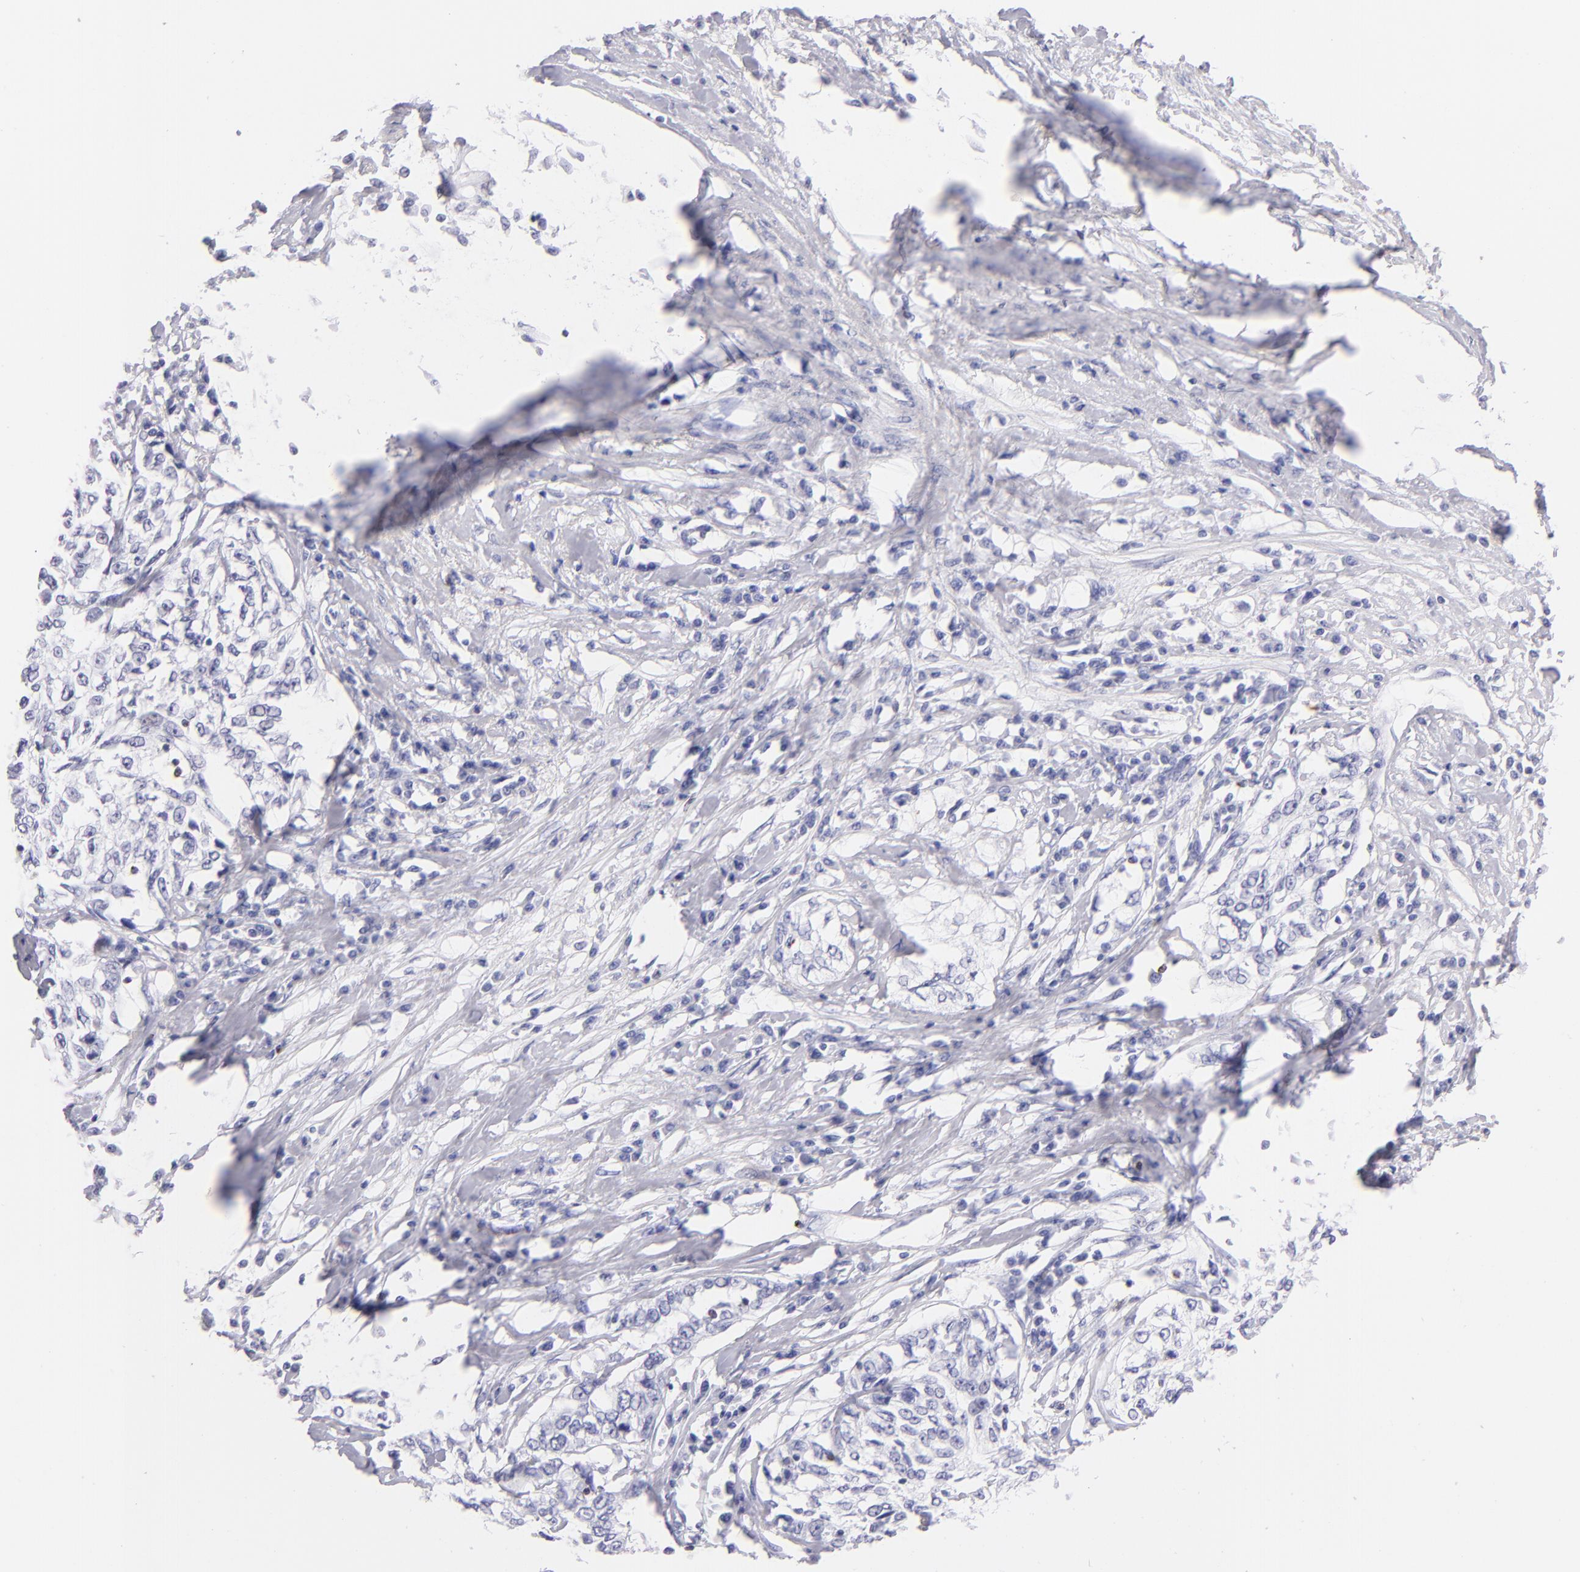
{"staining": {"intensity": "negative", "quantity": "none", "location": "none"}, "tissue": "cervical cancer", "cell_type": "Tumor cells", "image_type": "cancer", "snomed": [{"axis": "morphology", "description": "Squamous cell carcinoma, NOS"}, {"axis": "topography", "description": "Cervix"}], "caption": "High magnification brightfield microscopy of cervical cancer stained with DAB (3,3'-diaminobenzidine) (brown) and counterstained with hematoxylin (blue): tumor cells show no significant positivity.", "gene": "PRF1", "patient": {"sex": "female", "age": 57}}